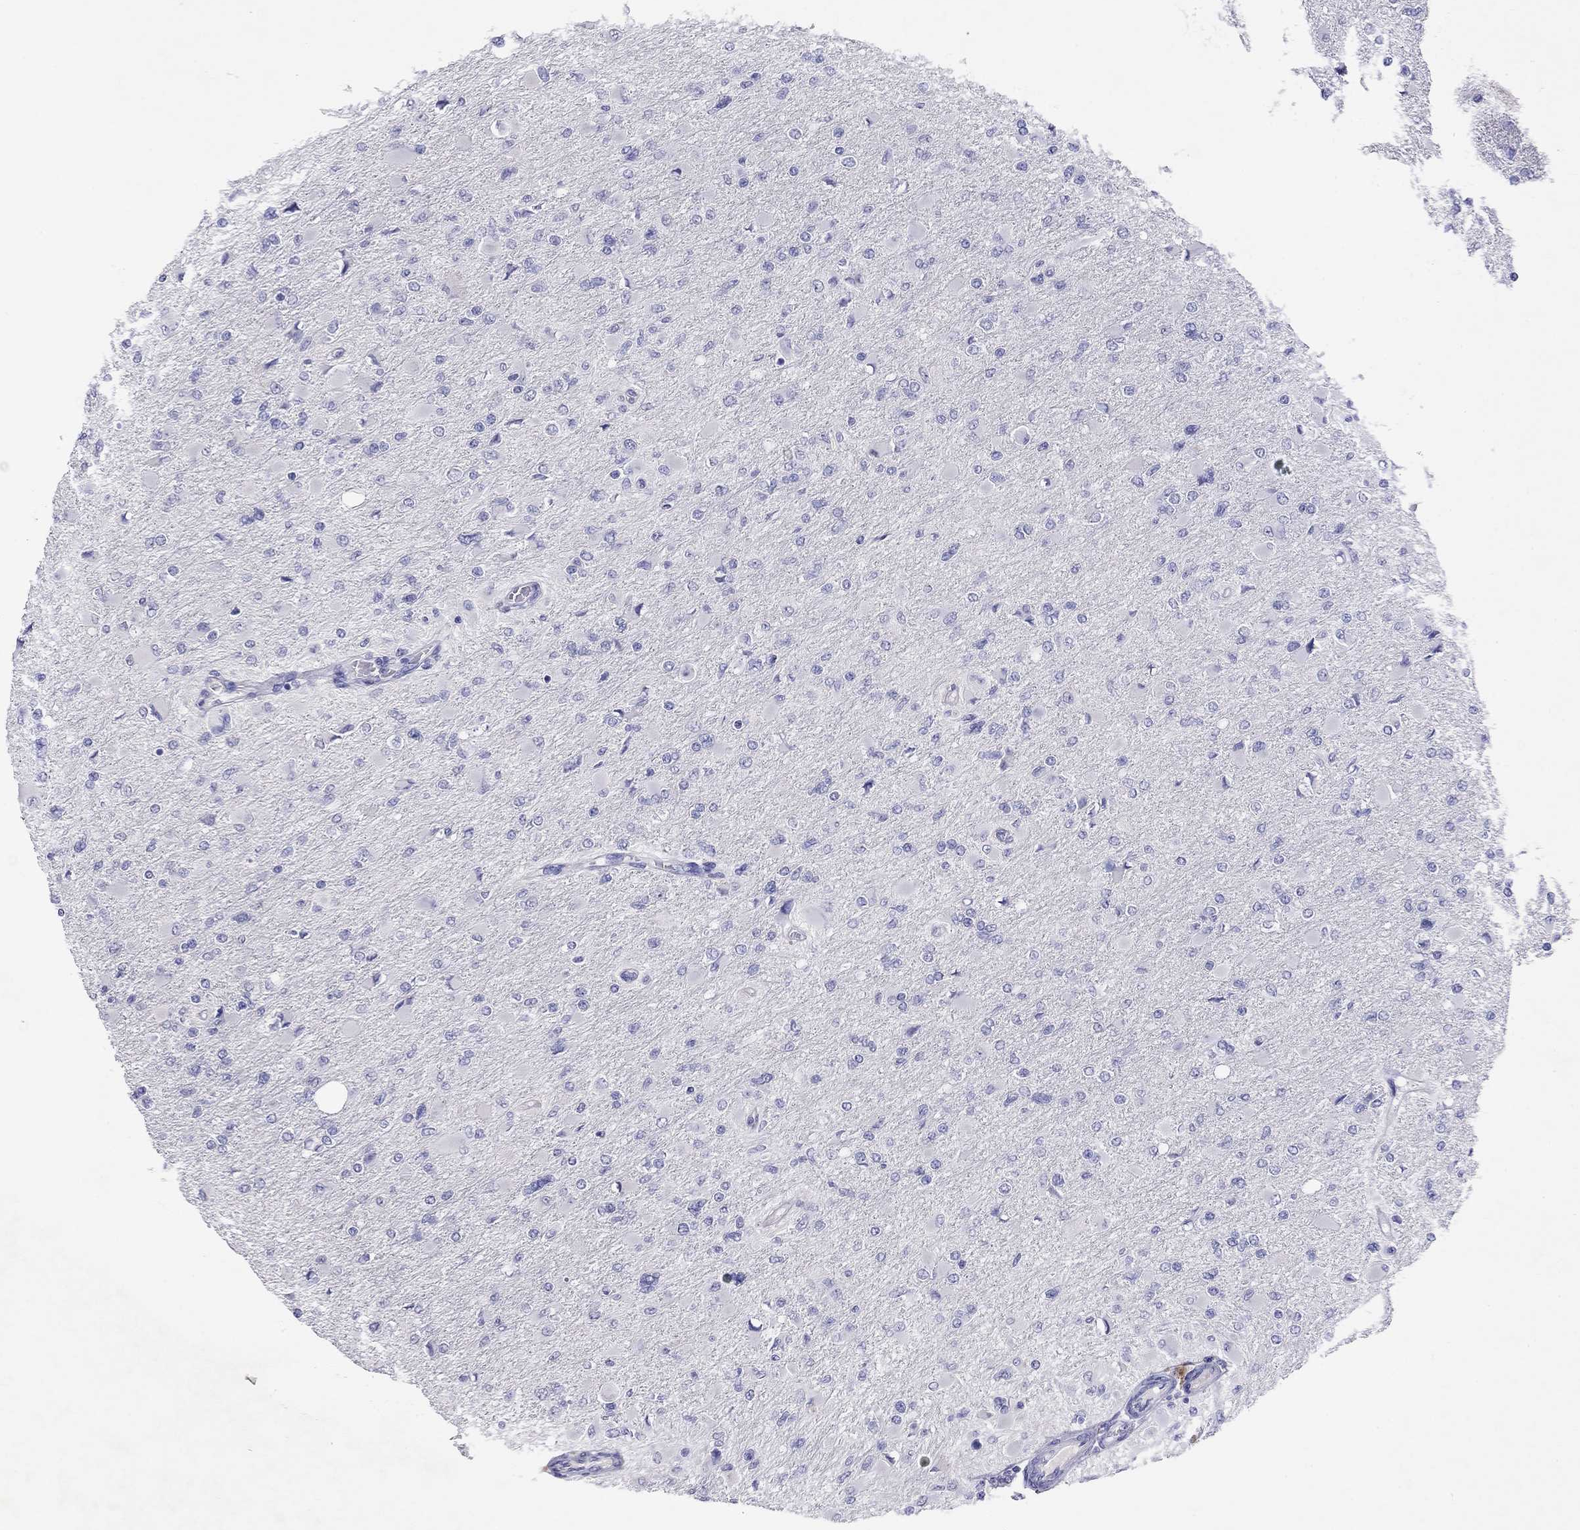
{"staining": {"intensity": "negative", "quantity": "none", "location": "none"}, "tissue": "glioma", "cell_type": "Tumor cells", "image_type": "cancer", "snomed": [{"axis": "morphology", "description": "Glioma, malignant, High grade"}, {"axis": "topography", "description": "Cerebral cortex"}], "caption": "Immunohistochemistry photomicrograph of human high-grade glioma (malignant) stained for a protein (brown), which demonstrates no positivity in tumor cells.", "gene": "CAPNS2", "patient": {"sex": "female", "age": 36}}